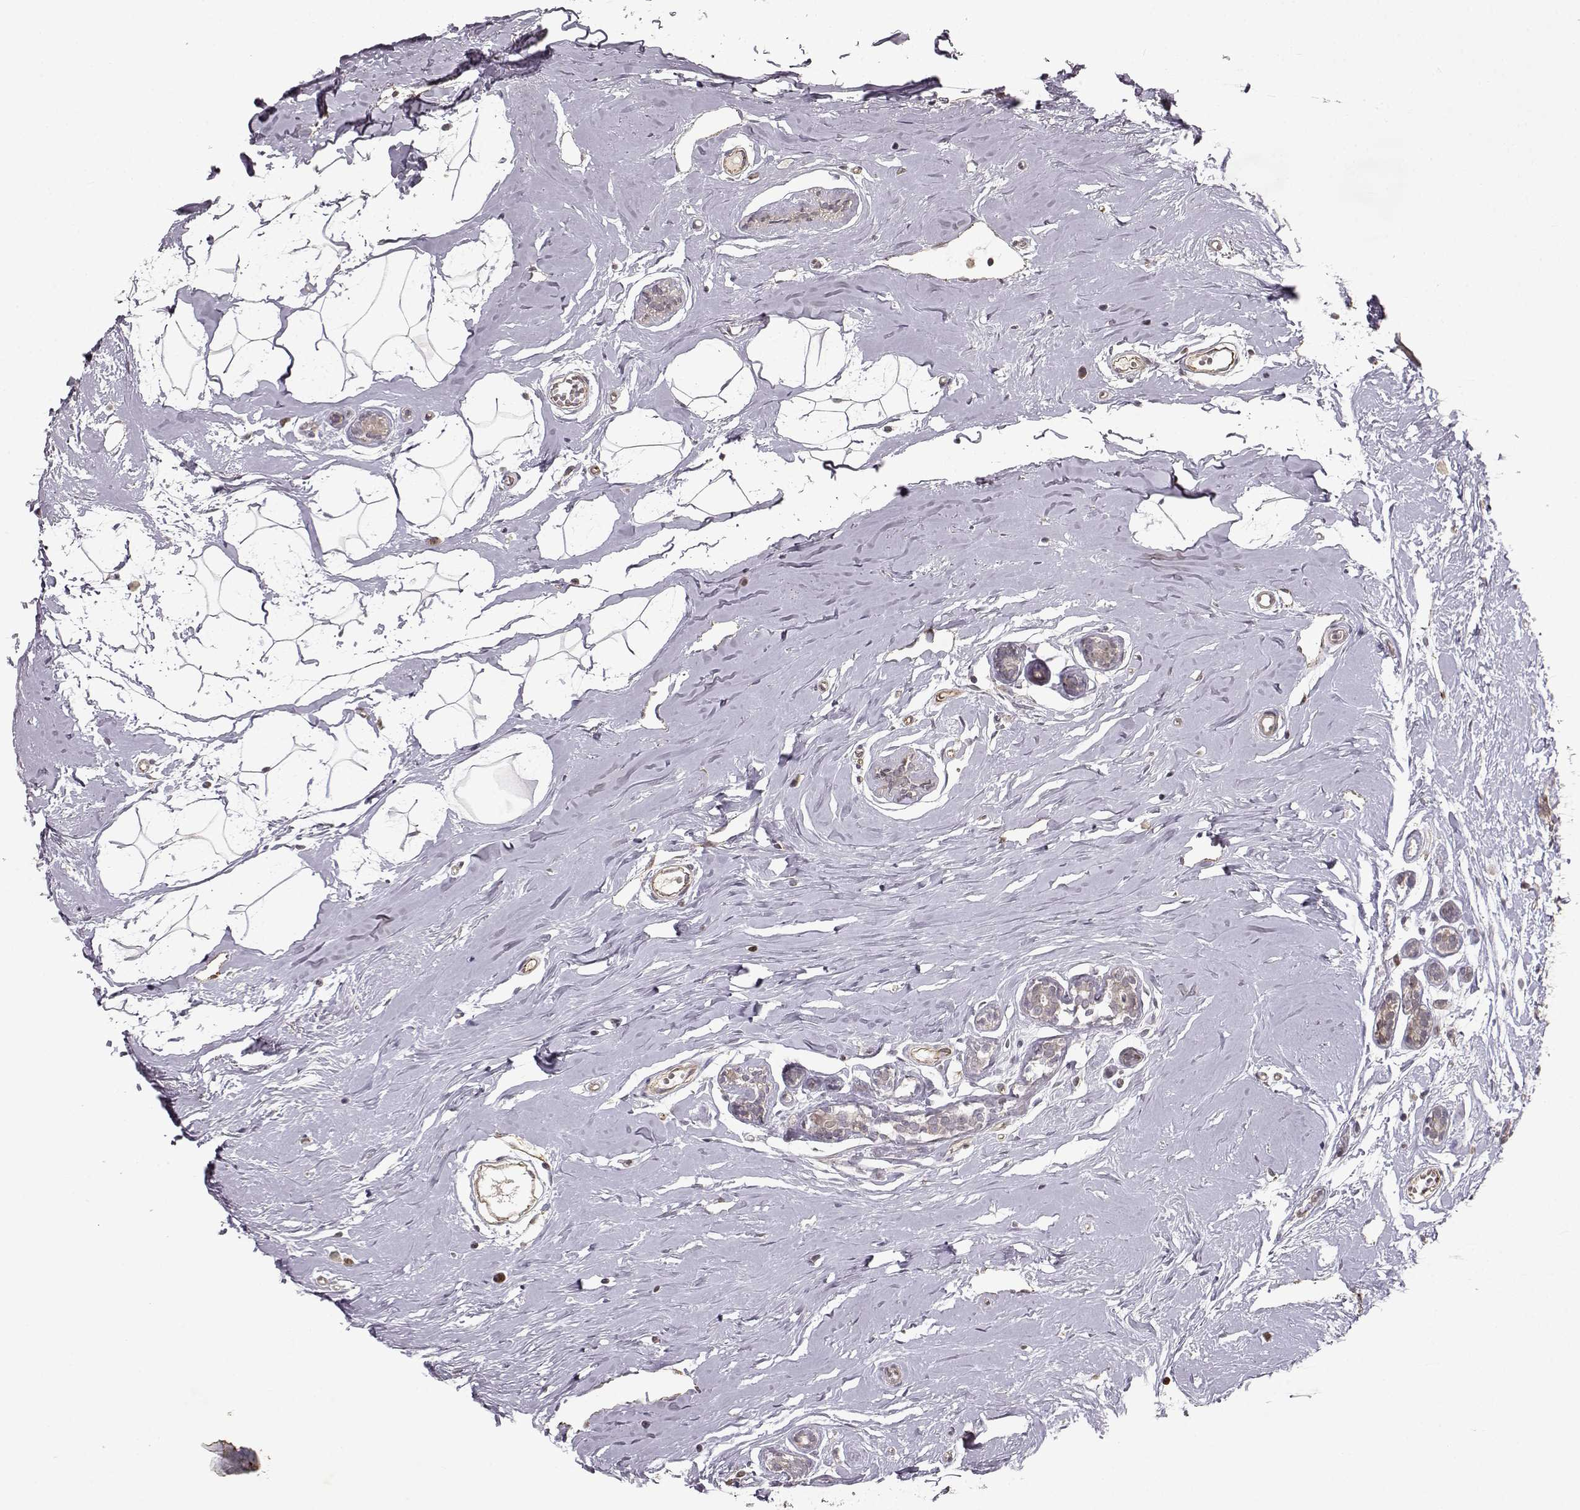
{"staining": {"intensity": "weak", "quantity": "<25%", "location": "cytoplasmic/membranous"}, "tissue": "breast cancer", "cell_type": "Tumor cells", "image_type": "cancer", "snomed": [{"axis": "morphology", "description": "Duct carcinoma"}, {"axis": "topography", "description": "Breast"}], "caption": "Image shows no protein staining in tumor cells of invasive ductal carcinoma (breast) tissue.", "gene": "BACH2", "patient": {"sex": "female", "age": 40}}